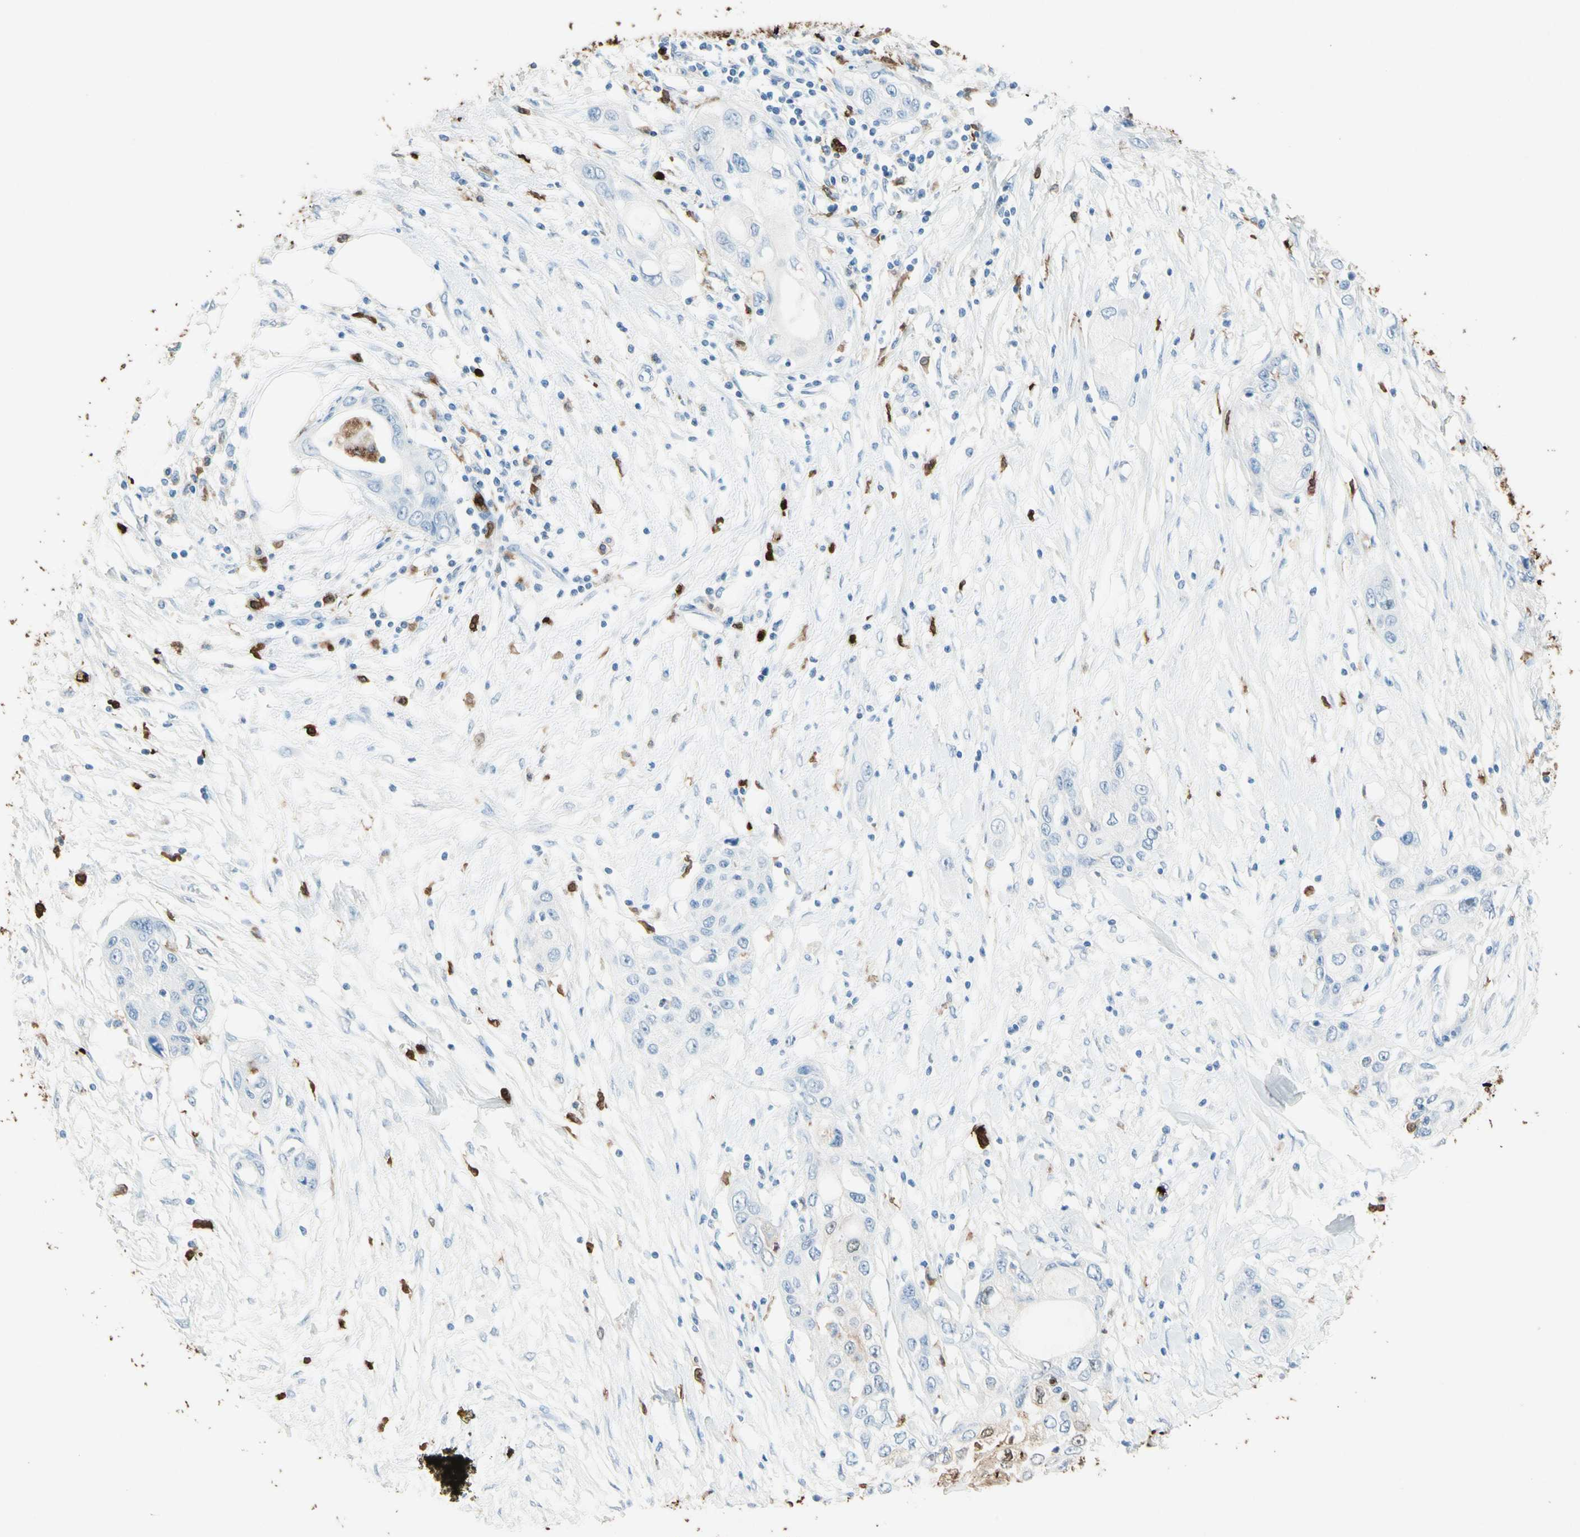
{"staining": {"intensity": "negative", "quantity": "none", "location": "none"}, "tissue": "pancreatic cancer", "cell_type": "Tumor cells", "image_type": "cancer", "snomed": [{"axis": "morphology", "description": "Adenocarcinoma, NOS"}, {"axis": "topography", "description": "Pancreas"}], "caption": "Adenocarcinoma (pancreatic) stained for a protein using immunohistochemistry (IHC) displays no expression tumor cells.", "gene": "NFKBIZ", "patient": {"sex": "female", "age": 70}}